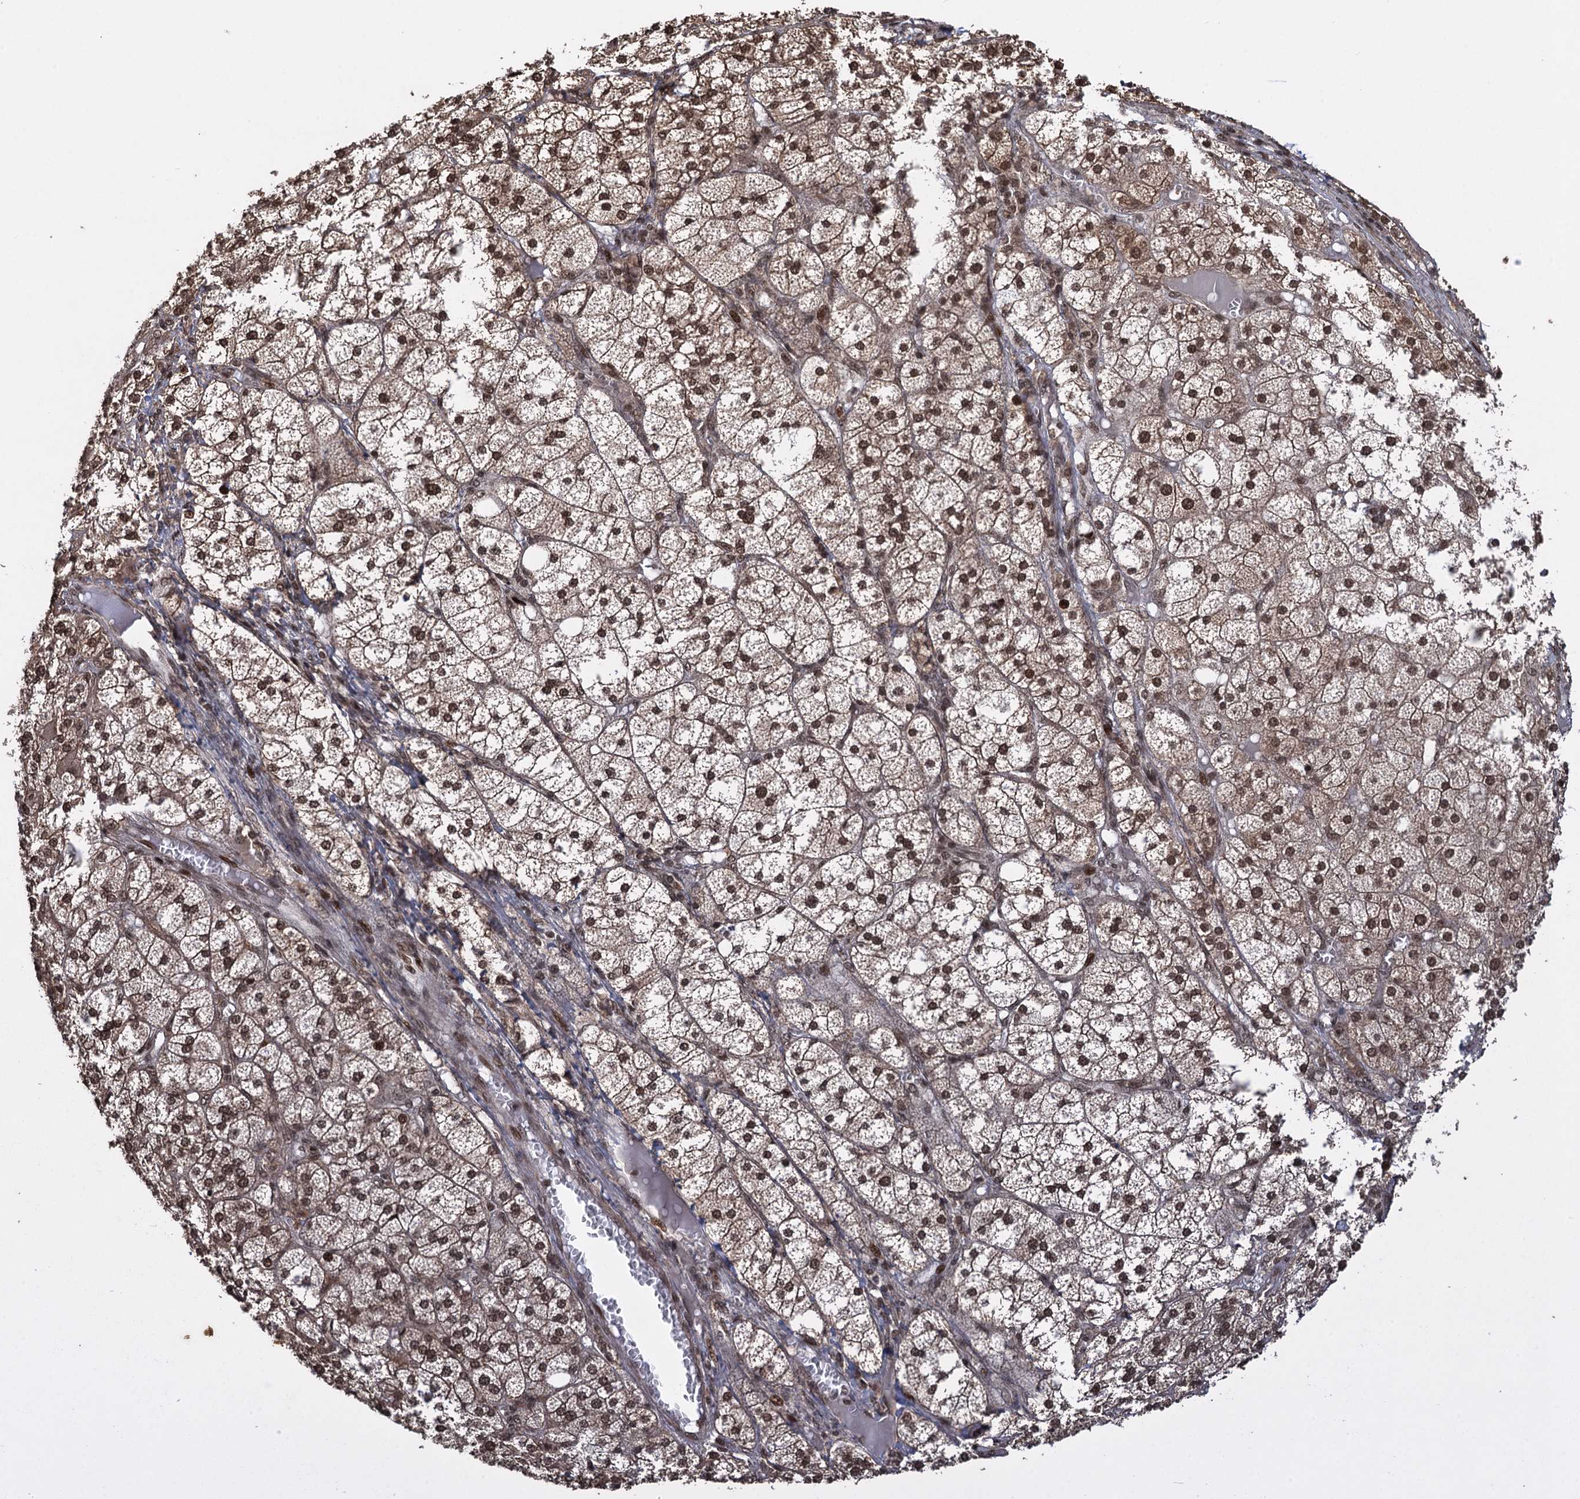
{"staining": {"intensity": "strong", "quantity": ">75%", "location": "cytoplasmic/membranous,nuclear"}, "tissue": "adrenal gland", "cell_type": "Glandular cells", "image_type": "normal", "snomed": [{"axis": "morphology", "description": "Normal tissue, NOS"}, {"axis": "topography", "description": "Adrenal gland"}], "caption": "Human adrenal gland stained with a brown dye reveals strong cytoplasmic/membranous,nuclear positive staining in about >75% of glandular cells.", "gene": "ZNF169", "patient": {"sex": "female", "age": 61}}